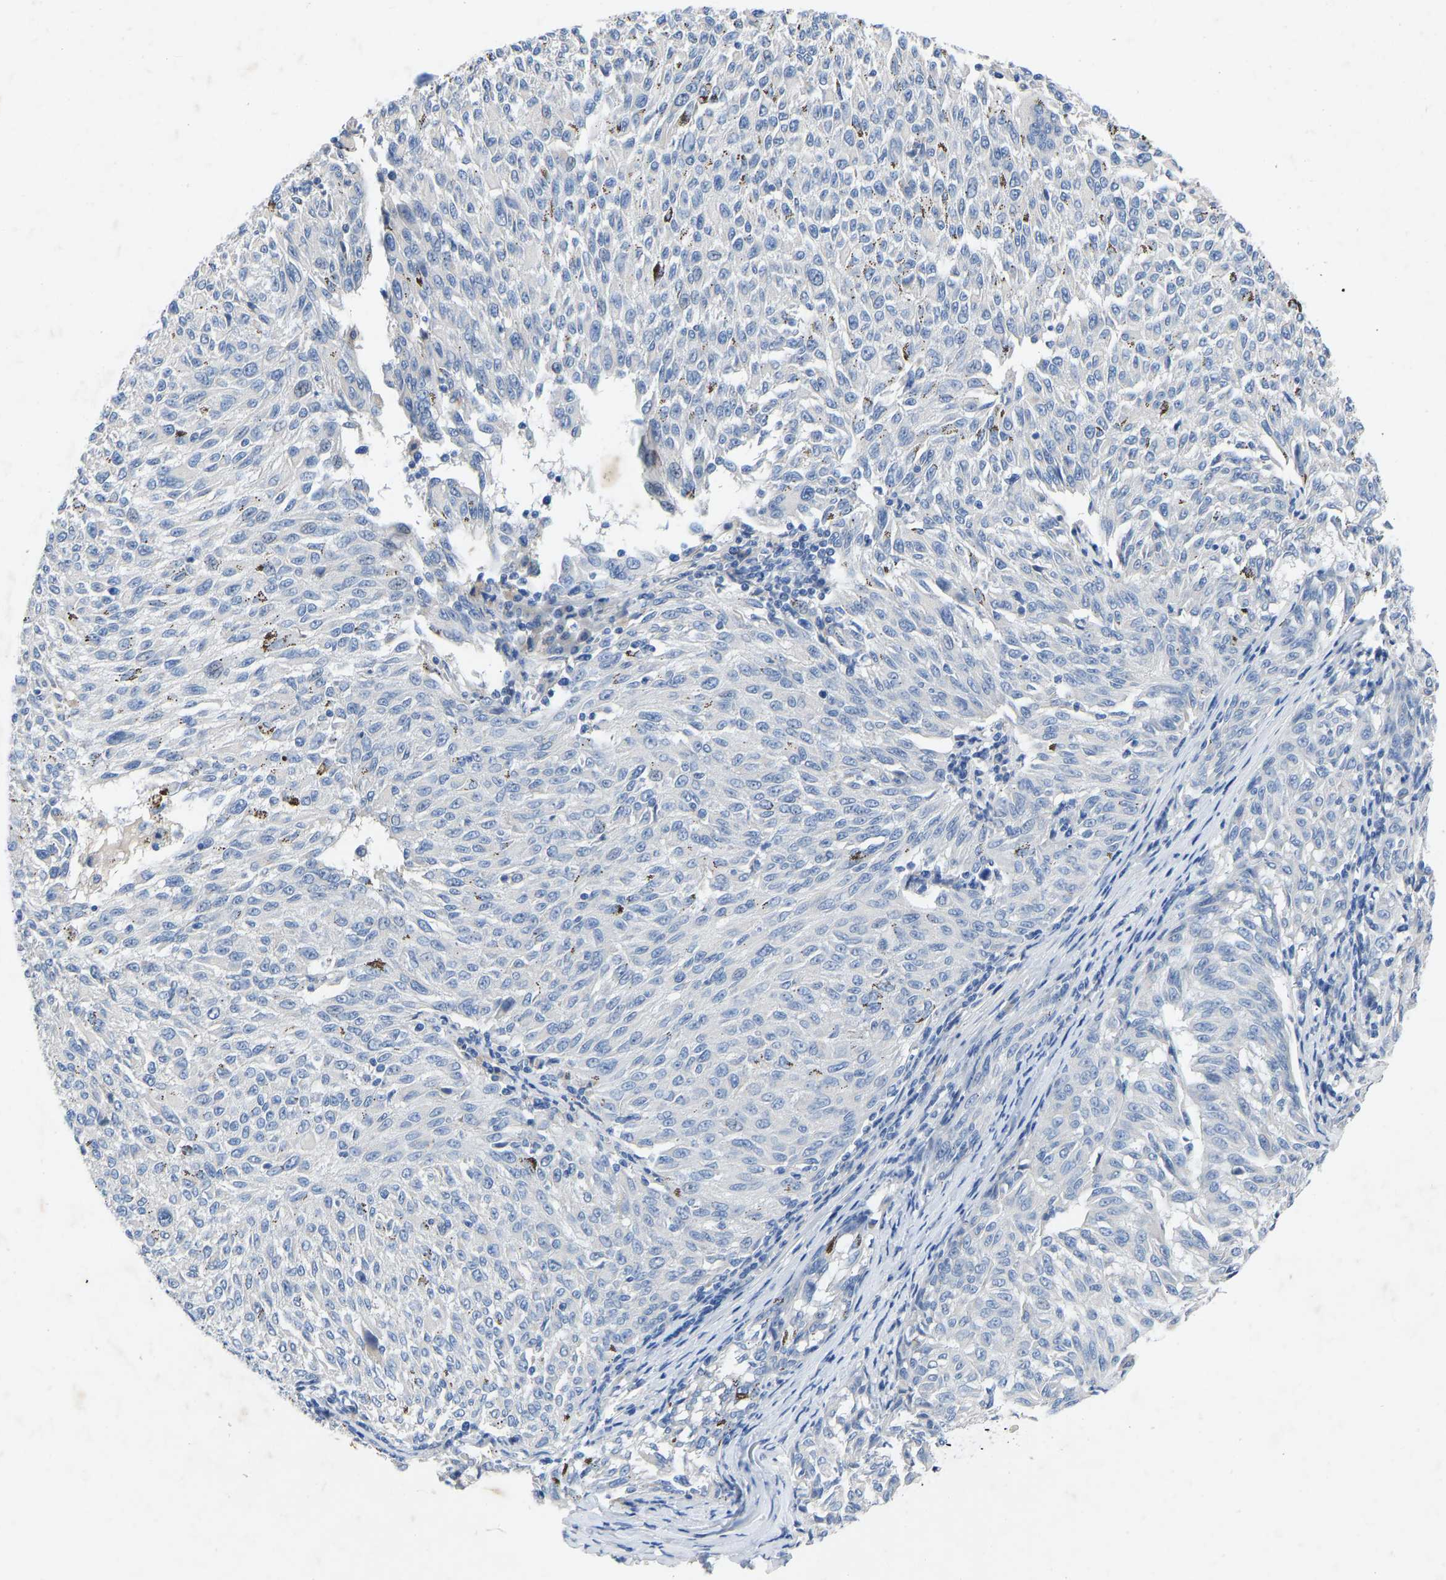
{"staining": {"intensity": "negative", "quantity": "none", "location": "none"}, "tissue": "melanoma", "cell_type": "Tumor cells", "image_type": "cancer", "snomed": [{"axis": "morphology", "description": "Malignant melanoma, NOS"}, {"axis": "topography", "description": "Skin"}], "caption": "DAB immunohistochemical staining of melanoma shows no significant positivity in tumor cells.", "gene": "RBP1", "patient": {"sex": "female", "age": 72}}